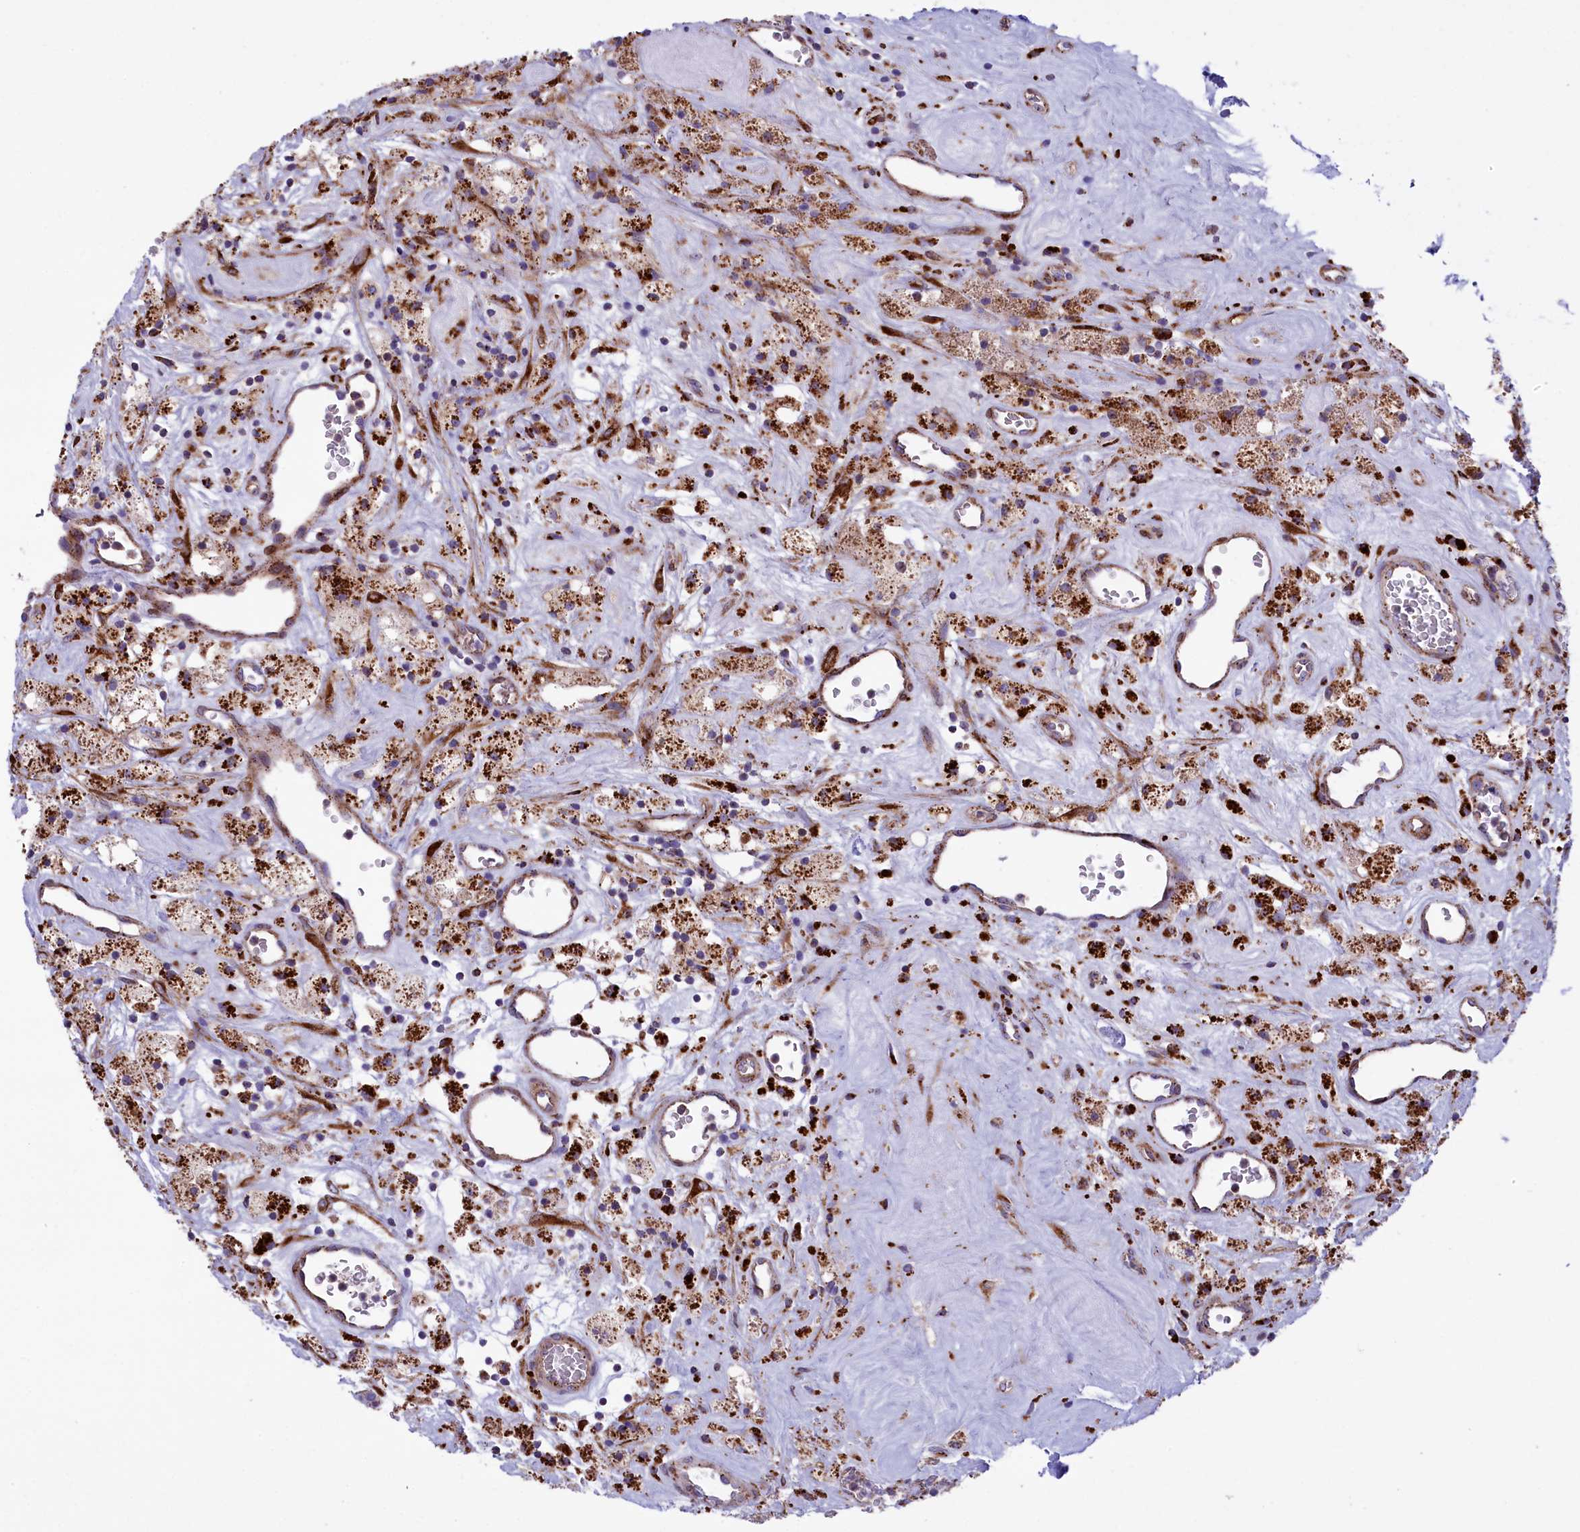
{"staining": {"intensity": "moderate", "quantity": "<25%", "location": "cytoplasmic/membranous"}, "tissue": "glioma", "cell_type": "Tumor cells", "image_type": "cancer", "snomed": [{"axis": "morphology", "description": "Glioma, malignant, High grade"}, {"axis": "topography", "description": "Brain"}], "caption": "Immunohistochemical staining of glioma displays low levels of moderate cytoplasmic/membranous protein staining in about <25% of tumor cells. (Stains: DAB (3,3'-diaminobenzidine) in brown, nuclei in blue, Microscopy: brightfield microscopy at high magnification).", "gene": "MAN2B1", "patient": {"sex": "male", "age": 76}}